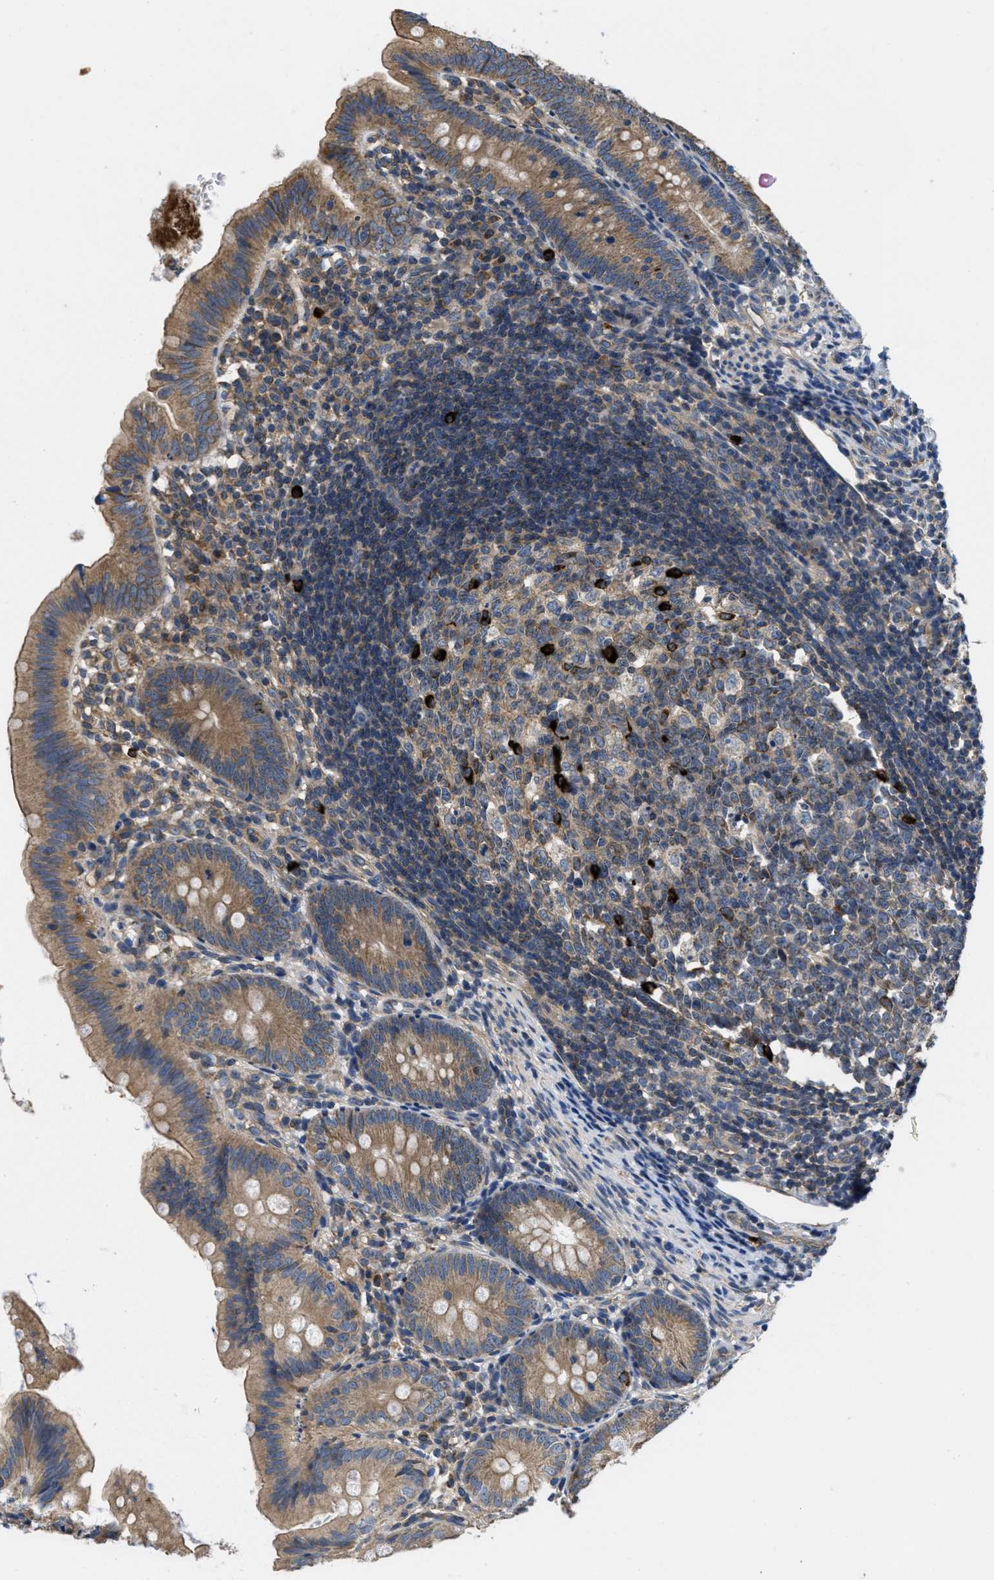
{"staining": {"intensity": "moderate", "quantity": ">75%", "location": "cytoplasmic/membranous"}, "tissue": "appendix", "cell_type": "Glandular cells", "image_type": "normal", "snomed": [{"axis": "morphology", "description": "Normal tissue, NOS"}, {"axis": "topography", "description": "Appendix"}], "caption": "A brown stain labels moderate cytoplasmic/membranous expression of a protein in glandular cells of unremarkable appendix.", "gene": "GALK1", "patient": {"sex": "male", "age": 1}}